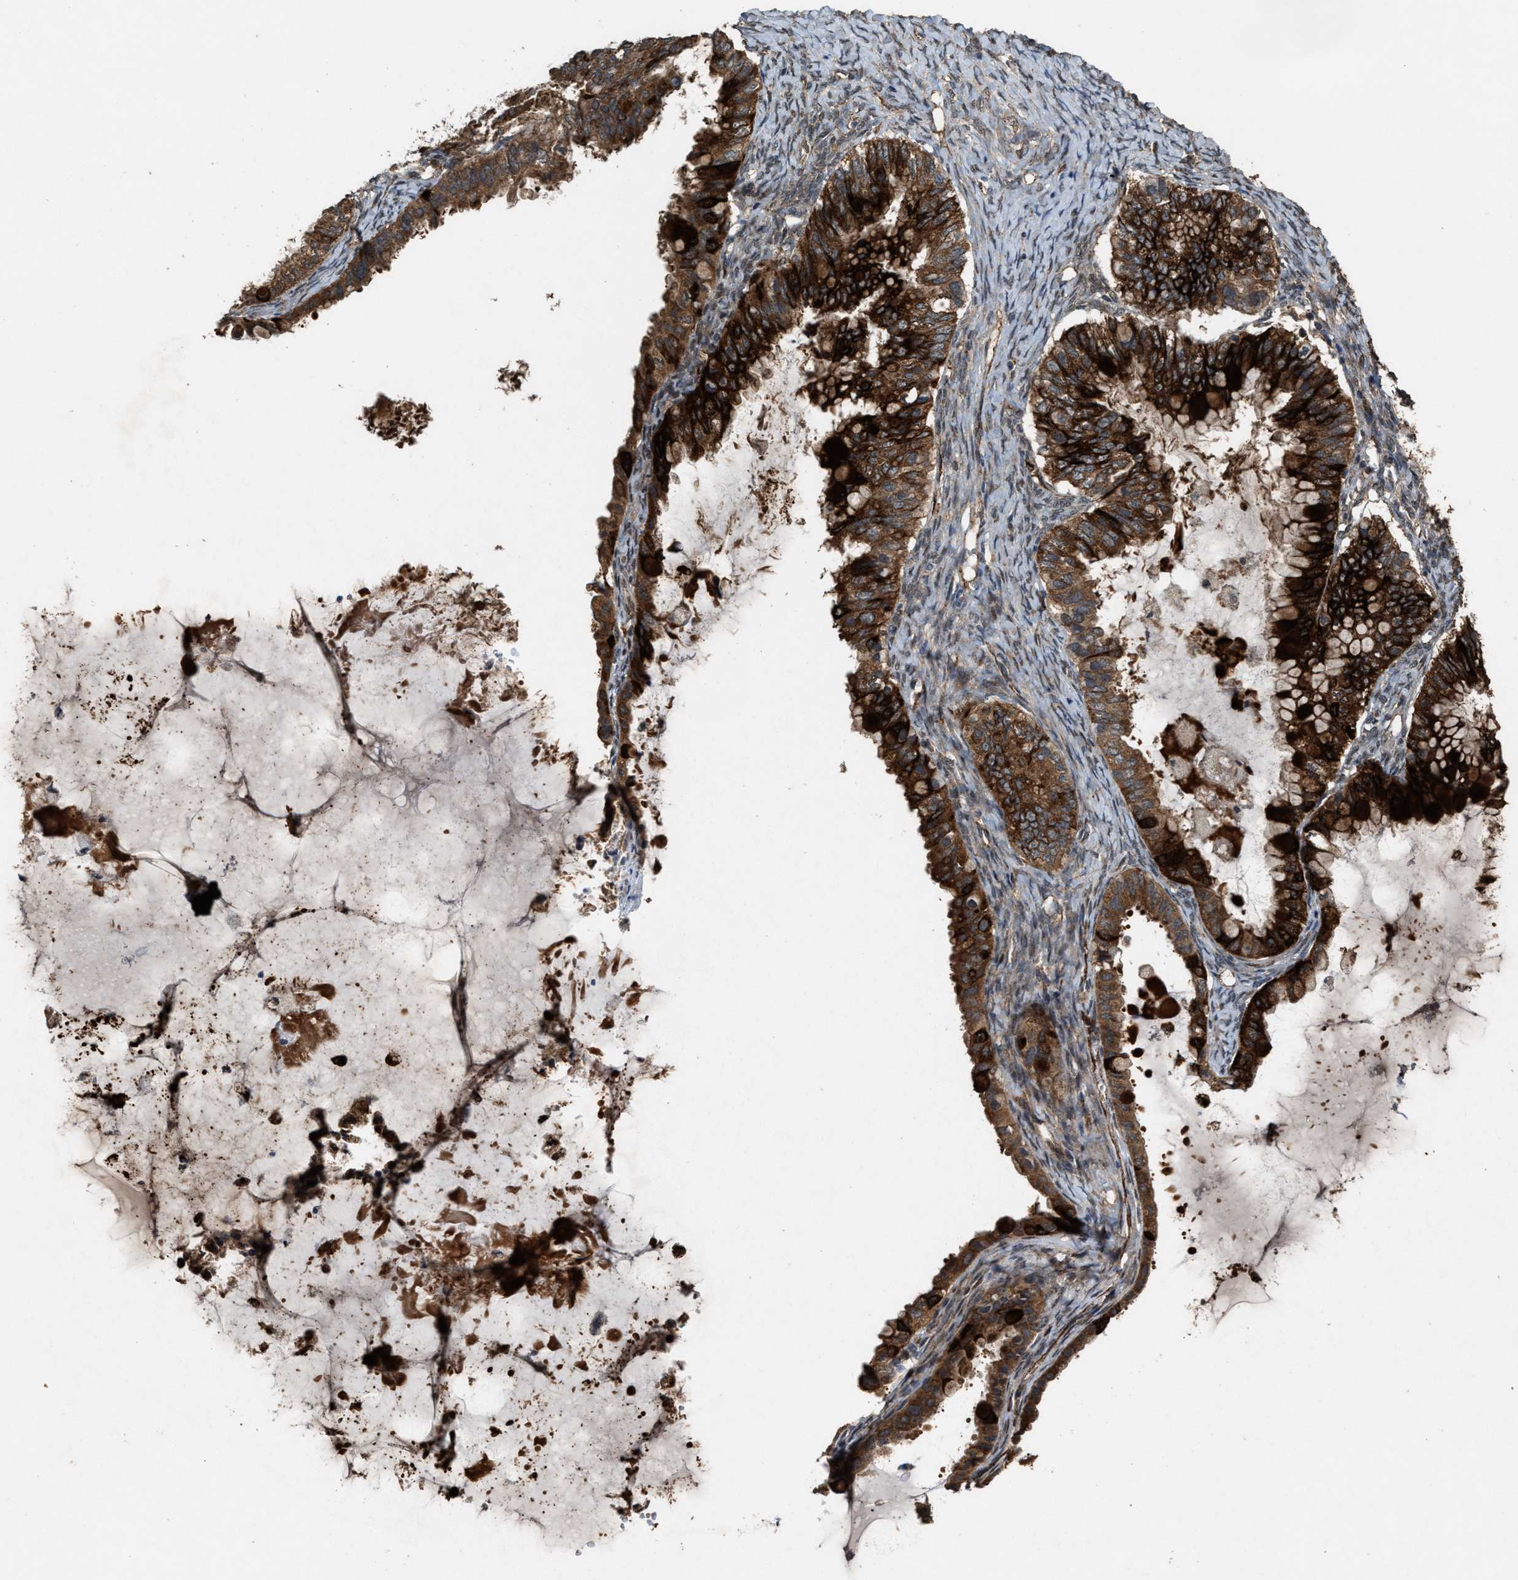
{"staining": {"intensity": "strong", "quantity": ">75%", "location": "cytoplasmic/membranous"}, "tissue": "ovarian cancer", "cell_type": "Tumor cells", "image_type": "cancer", "snomed": [{"axis": "morphology", "description": "Cystadenocarcinoma, mucinous, NOS"}, {"axis": "topography", "description": "Ovary"}], "caption": "Tumor cells display high levels of strong cytoplasmic/membranous staining in about >75% of cells in human ovarian cancer.", "gene": "ARHGEF5", "patient": {"sex": "female", "age": 80}}